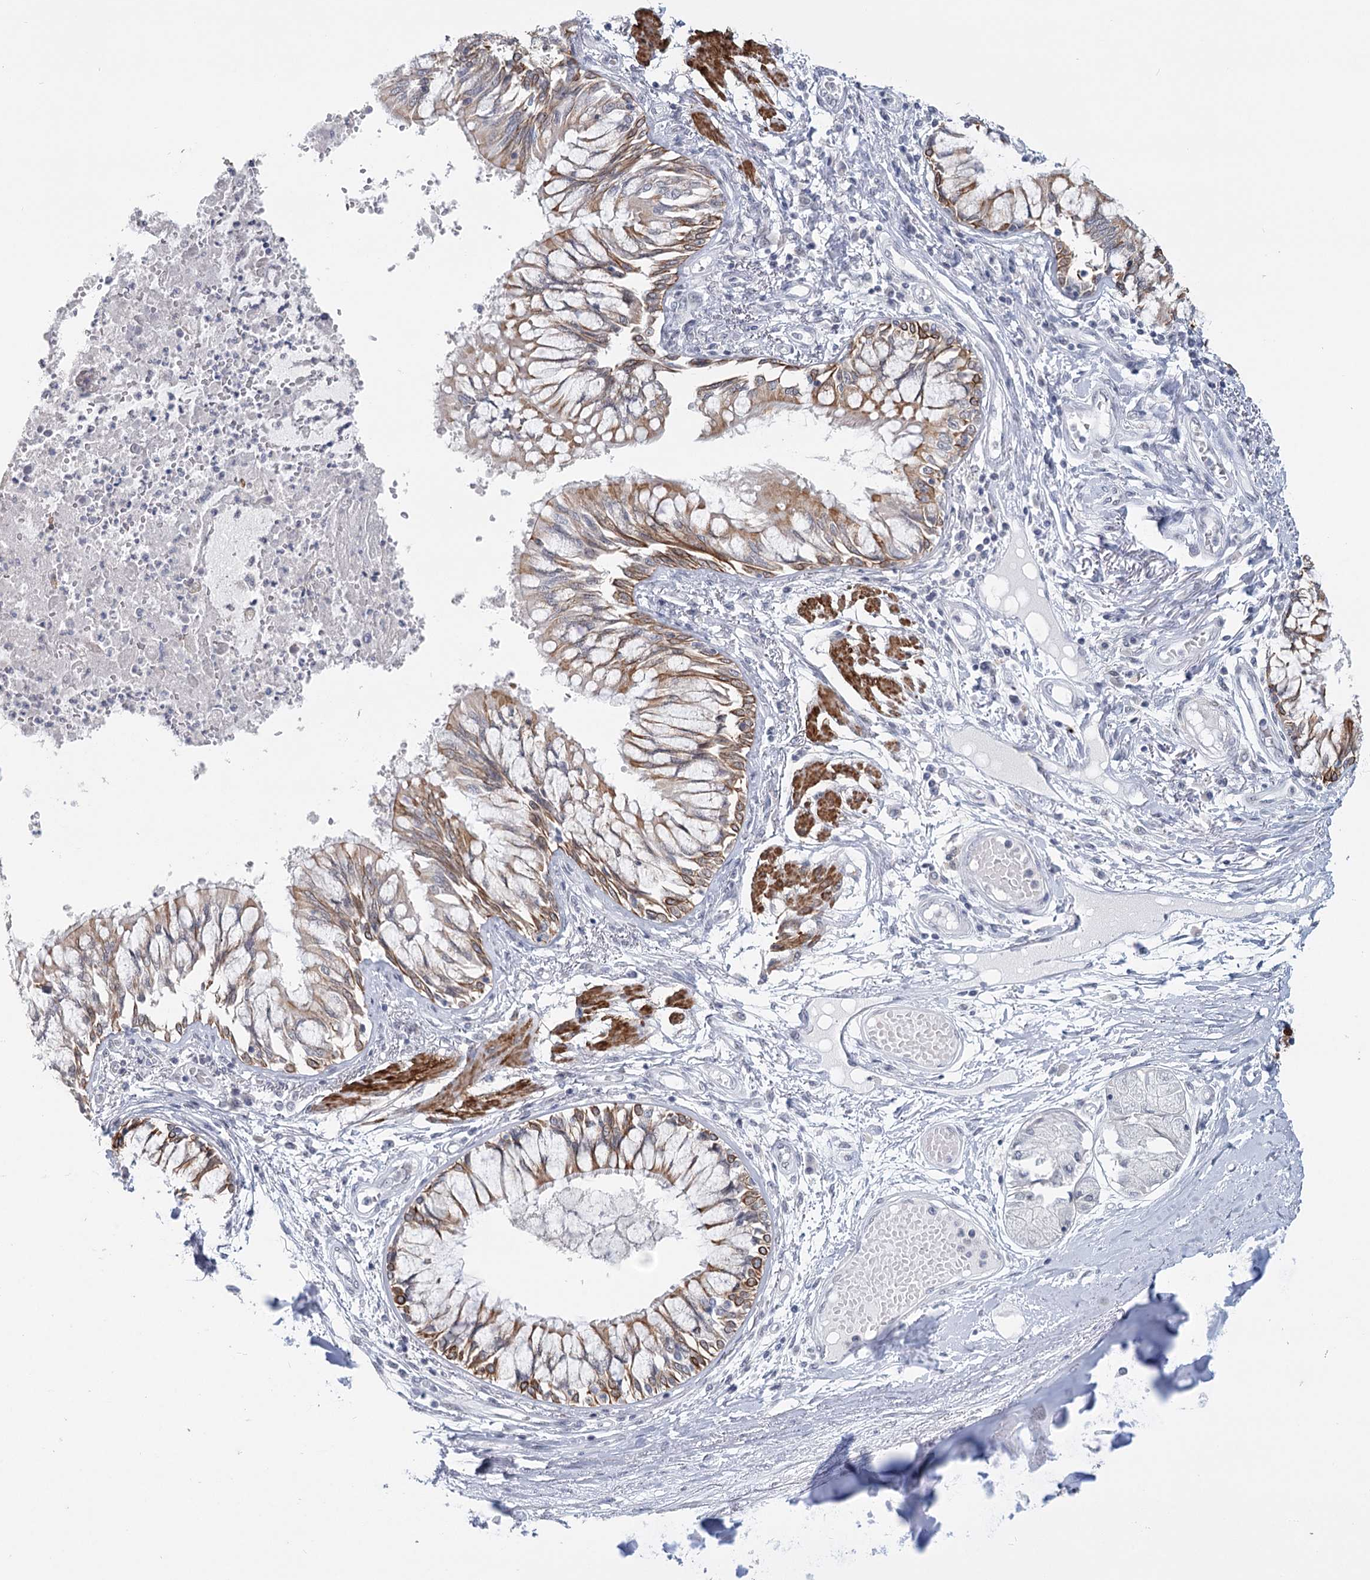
{"staining": {"intensity": "moderate", "quantity": ">75%", "location": "cytoplasmic/membranous"}, "tissue": "bronchus", "cell_type": "Respiratory epithelial cells", "image_type": "normal", "snomed": [{"axis": "morphology", "description": "Normal tissue, NOS"}, {"axis": "topography", "description": "Cartilage tissue"}, {"axis": "topography", "description": "Bronchus"}, {"axis": "topography", "description": "Lung"}], "caption": "Protein analysis of unremarkable bronchus exhibits moderate cytoplasmic/membranous staining in about >75% of respiratory epithelial cells. The protein is stained brown, and the nuclei are stained in blue (DAB IHC with brightfield microscopy, high magnification).", "gene": "TMEM70", "patient": {"sex": "female", "age": 49}}